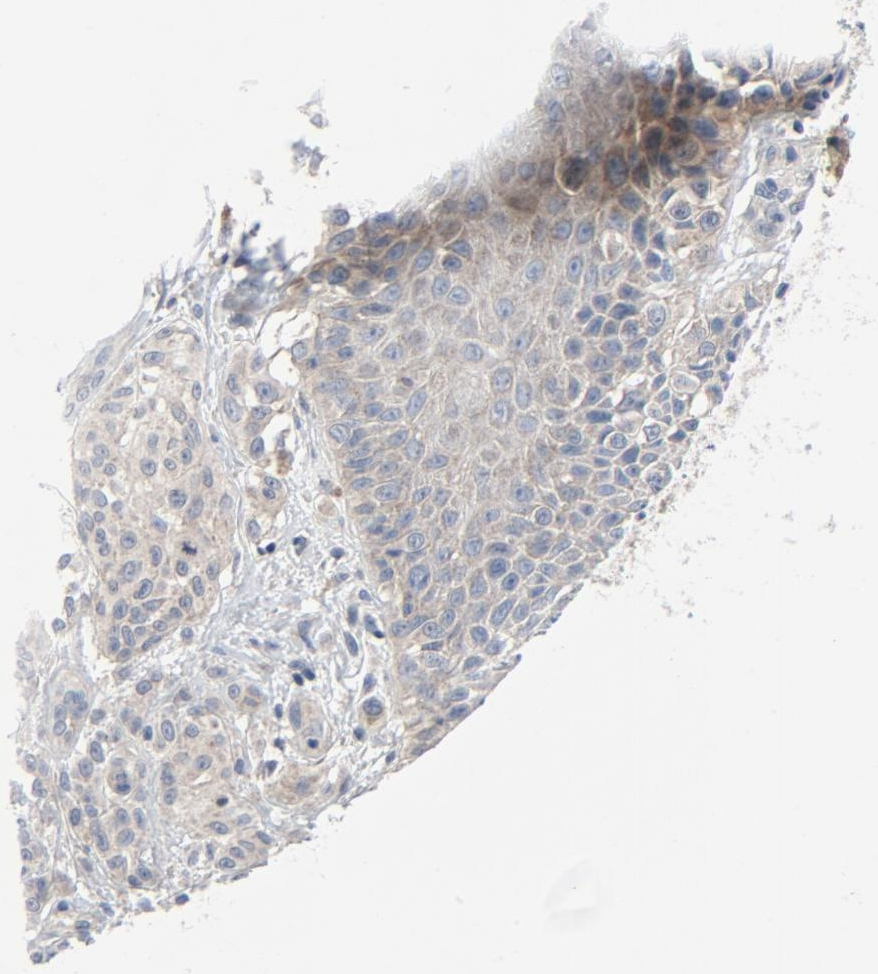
{"staining": {"intensity": "weak", "quantity": ">75%", "location": "cytoplasmic/membranous"}, "tissue": "melanoma", "cell_type": "Tumor cells", "image_type": "cancer", "snomed": [{"axis": "morphology", "description": "Malignant melanoma, NOS"}, {"axis": "topography", "description": "Skin"}], "caption": "This is a histology image of IHC staining of malignant melanoma, which shows weak positivity in the cytoplasmic/membranous of tumor cells.", "gene": "TSG101", "patient": {"sex": "male", "age": 57}}